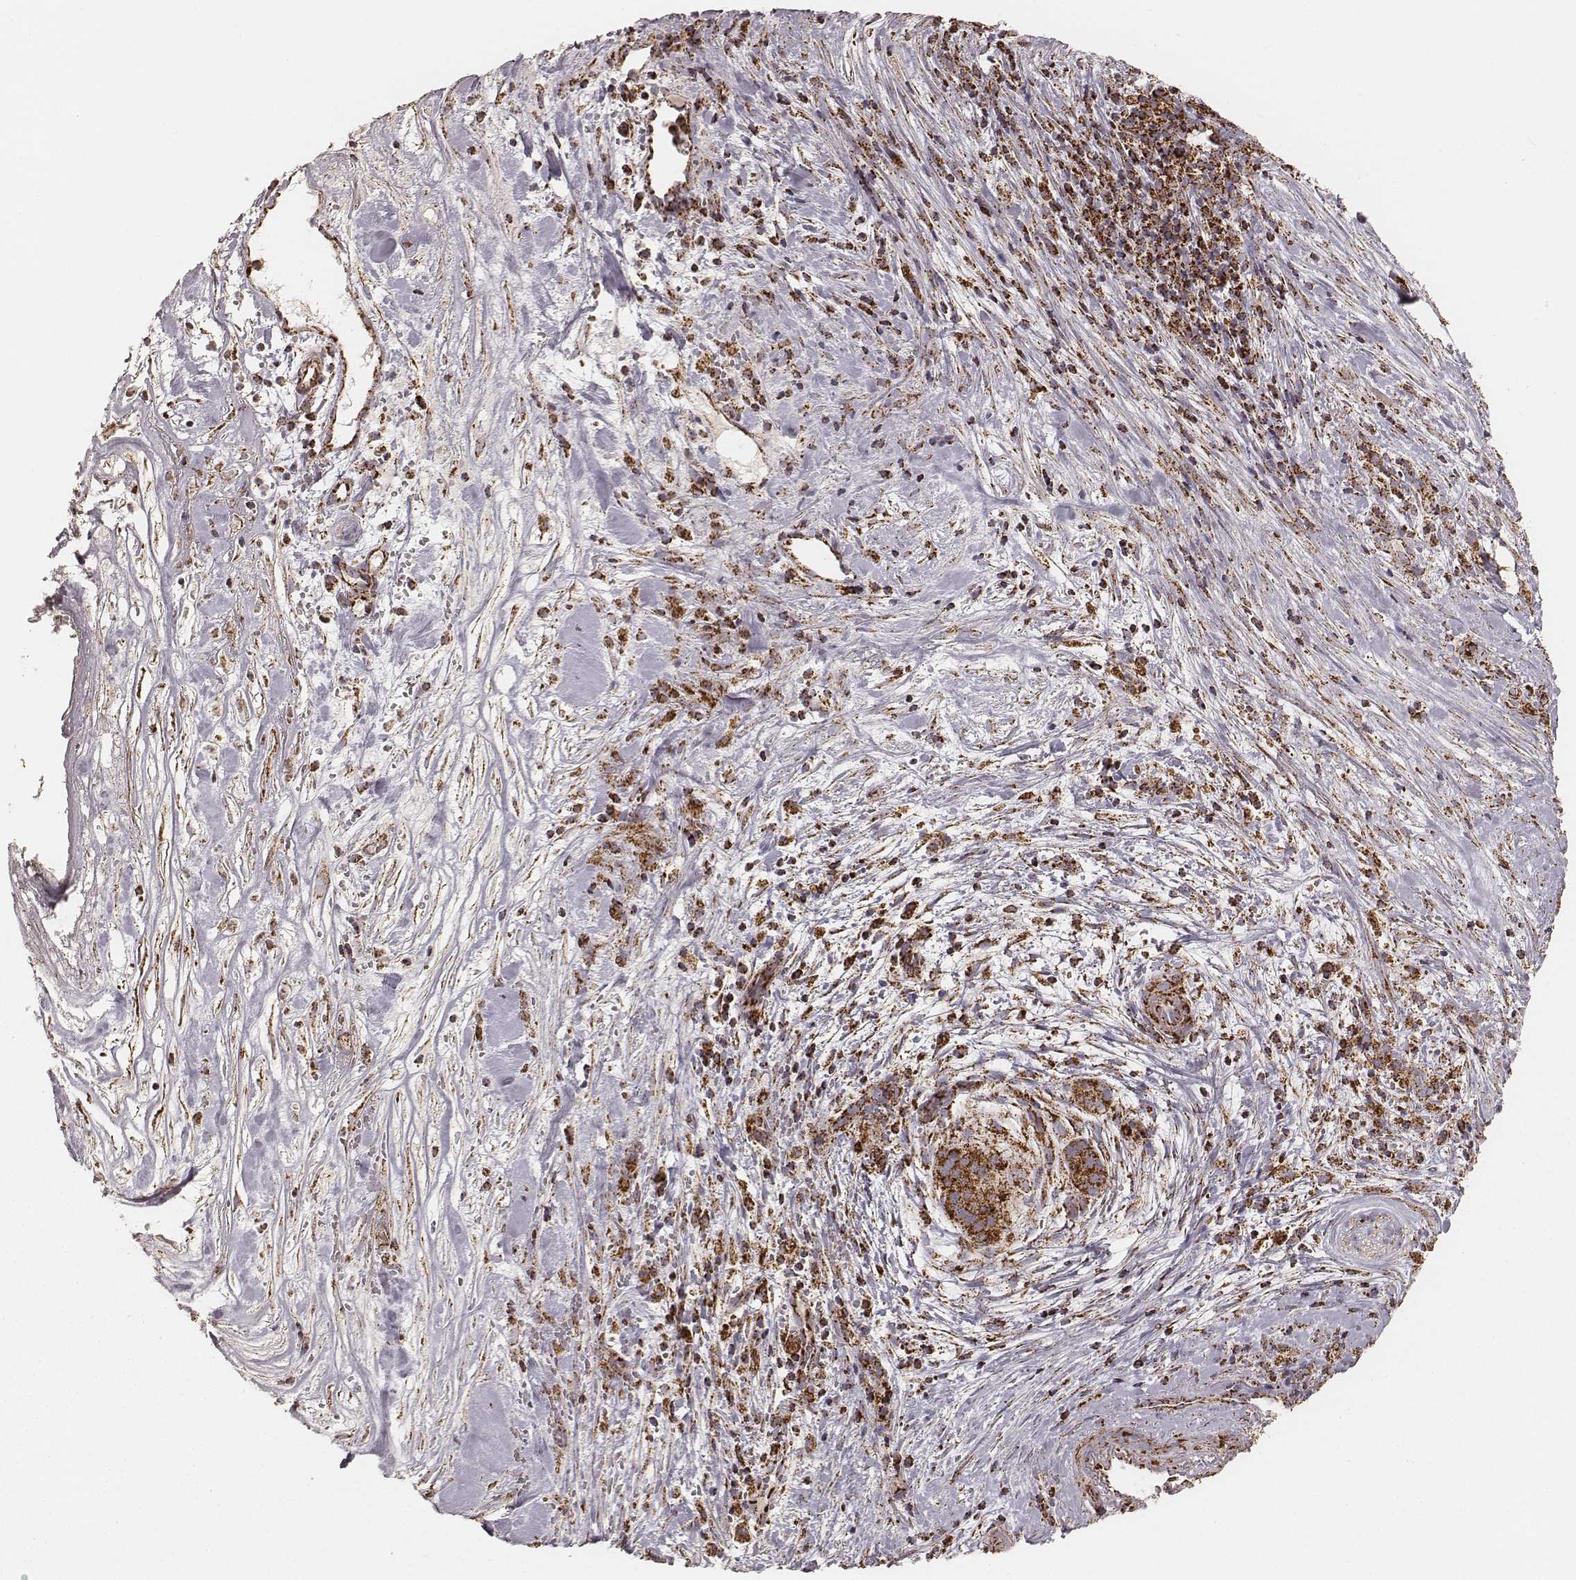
{"staining": {"intensity": "strong", "quantity": ">75%", "location": "cytoplasmic/membranous"}, "tissue": "pancreatic cancer", "cell_type": "Tumor cells", "image_type": "cancer", "snomed": [{"axis": "morphology", "description": "Adenocarcinoma, NOS"}, {"axis": "topography", "description": "Pancreas"}], "caption": "A high-resolution image shows immunohistochemistry (IHC) staining of pancreatic cancer (adenocarcinoma), which shows strong cytoplasmic/membranous expression in about >75% of tumor cells.", "gene": "CS", "patient": {"sex": "male", "age": 44}}